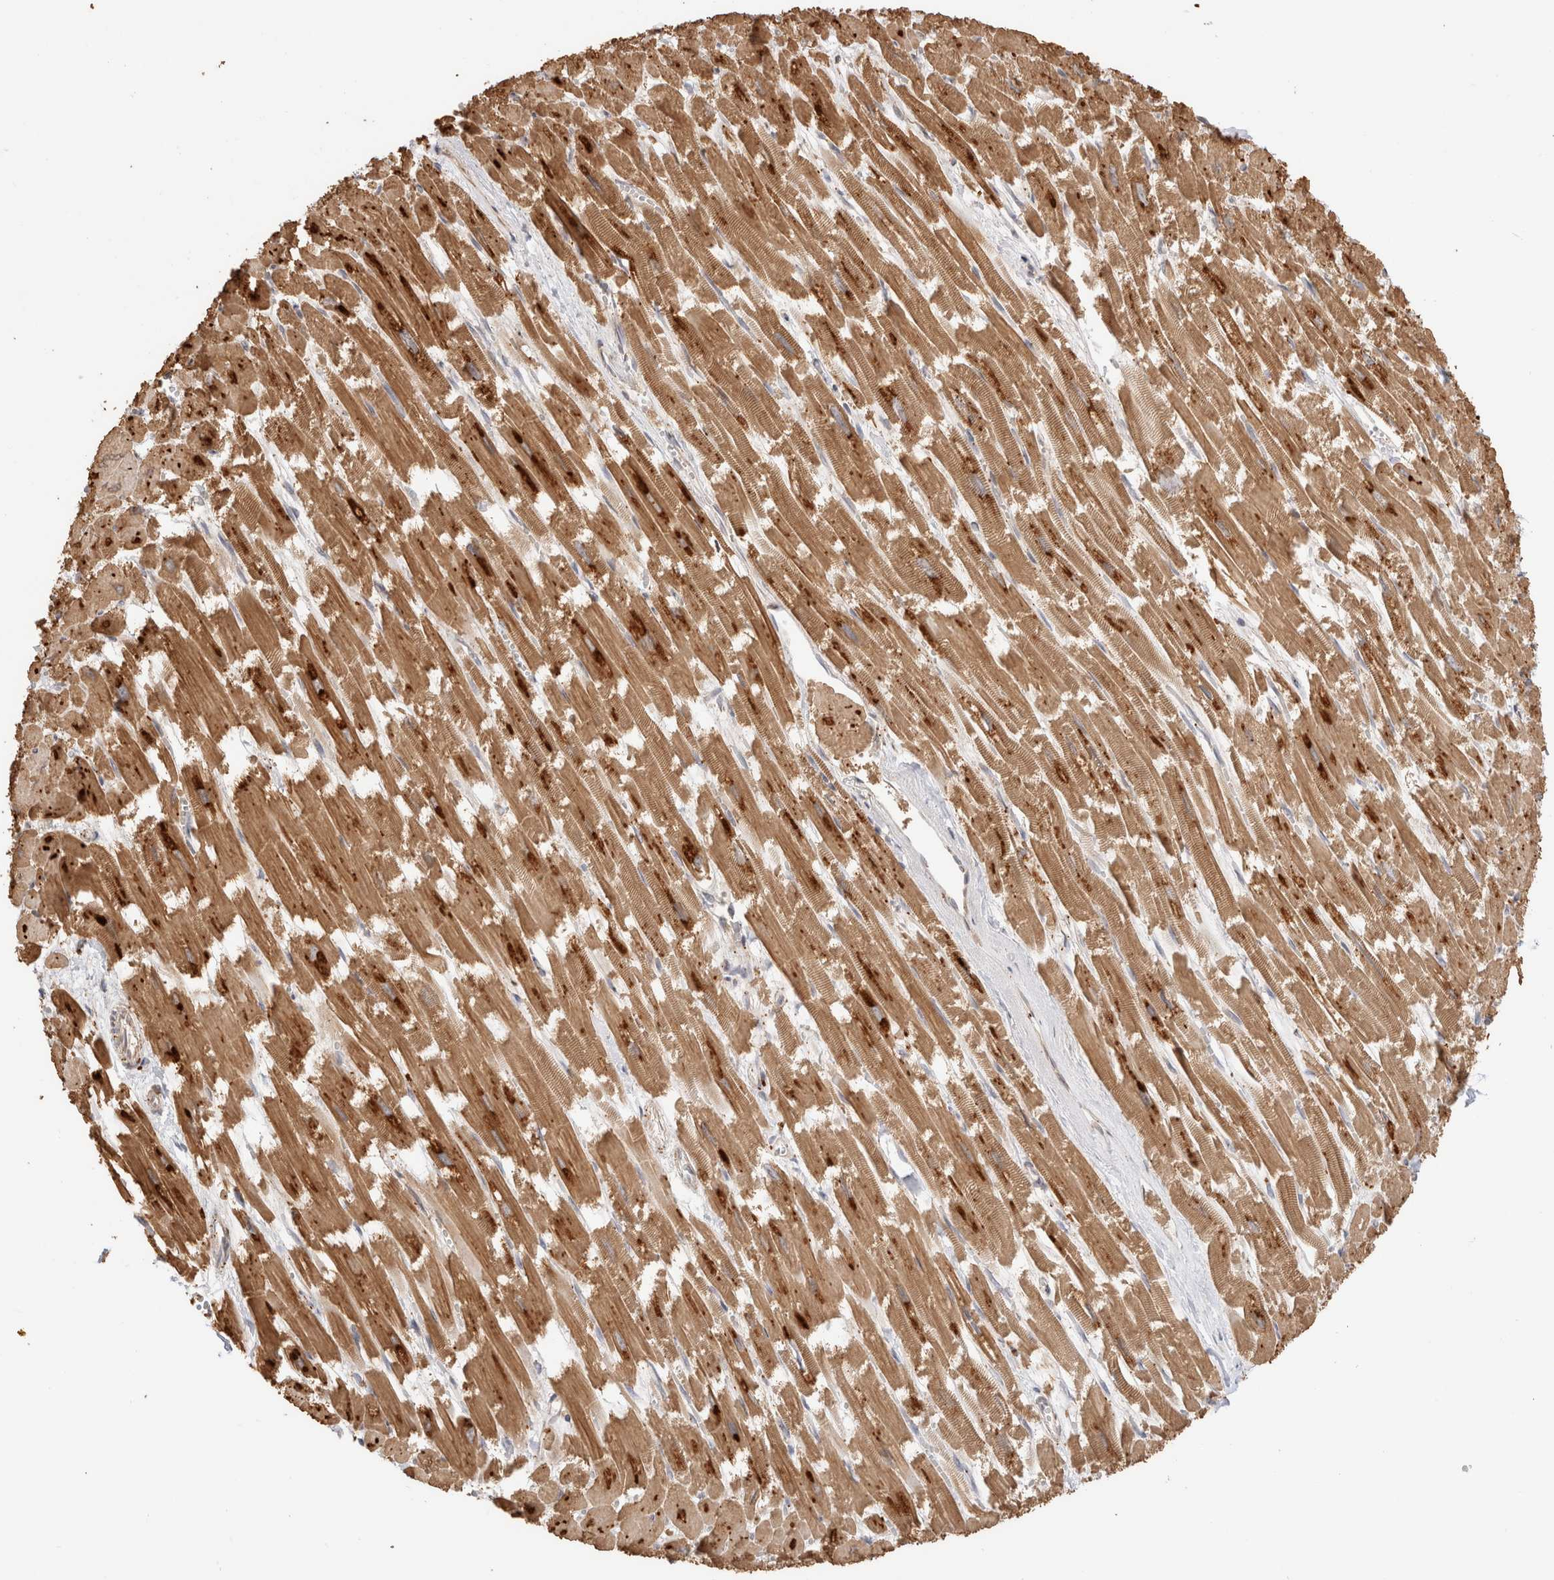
{"staining": {"intensity": "strong", "quantity": ">75%", "location": "cytoplasmic/membranous"}, "tissue": "heart muscle", "cell_type": "Cardiomyocytes", "image_type": "normal", "snomed": [{"axis": "morphology", "description": "Normal tissue, NOS"}, {"axis": "topography", "description": "Heart"}], "caption": "IHC micrograph of unremarkable heart muscle: human heart muscle stained using immunohistochemistry (IHC) reveals high levels of strong protein expression localized specifically in the cytoplasmic/membranous of cardiomyocytes, appearing as a cytoplasmic/membranous brown color.", "gene": "ACTL9", "patient": {"sex": "male", "age": 54}}